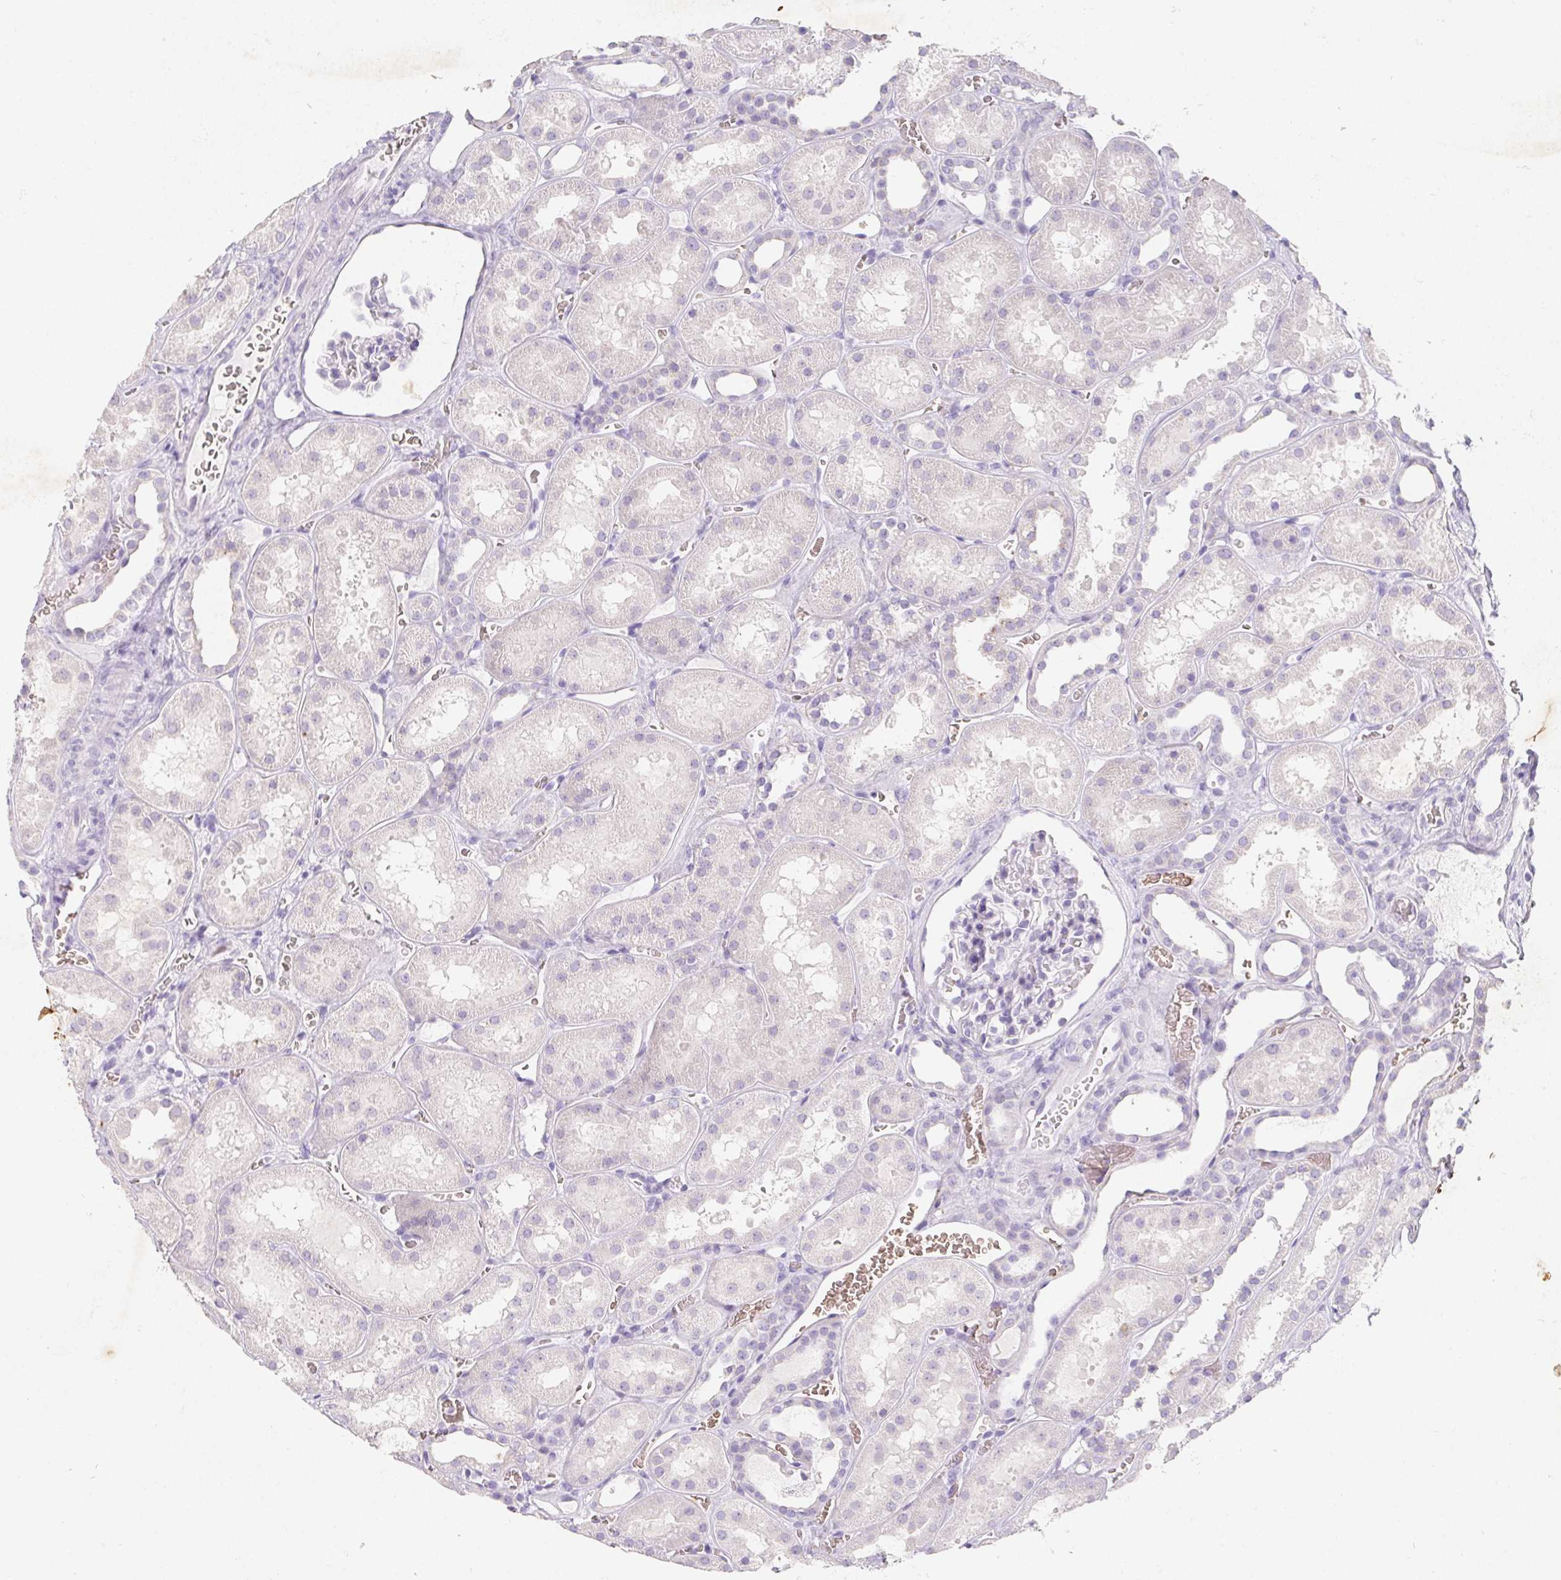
{"staining": {"intensity": "negative", "quantity": "none", "location": "none"}, "tissue": "kidney", "cell_type": "Cells in glomeruli", "image_type": "normal", "snomed": [{"axis": "morphology", "description": "Normal tissue, NOS"}, {"axis": "topography", "description": "Kidney"}], "caption": "DAB immunohistochemical staining of benign human kidney exhibits no significant expression in cells in glomeruli.", "gene": "DCD", "patient": {"sex": "female", "age": 41}}